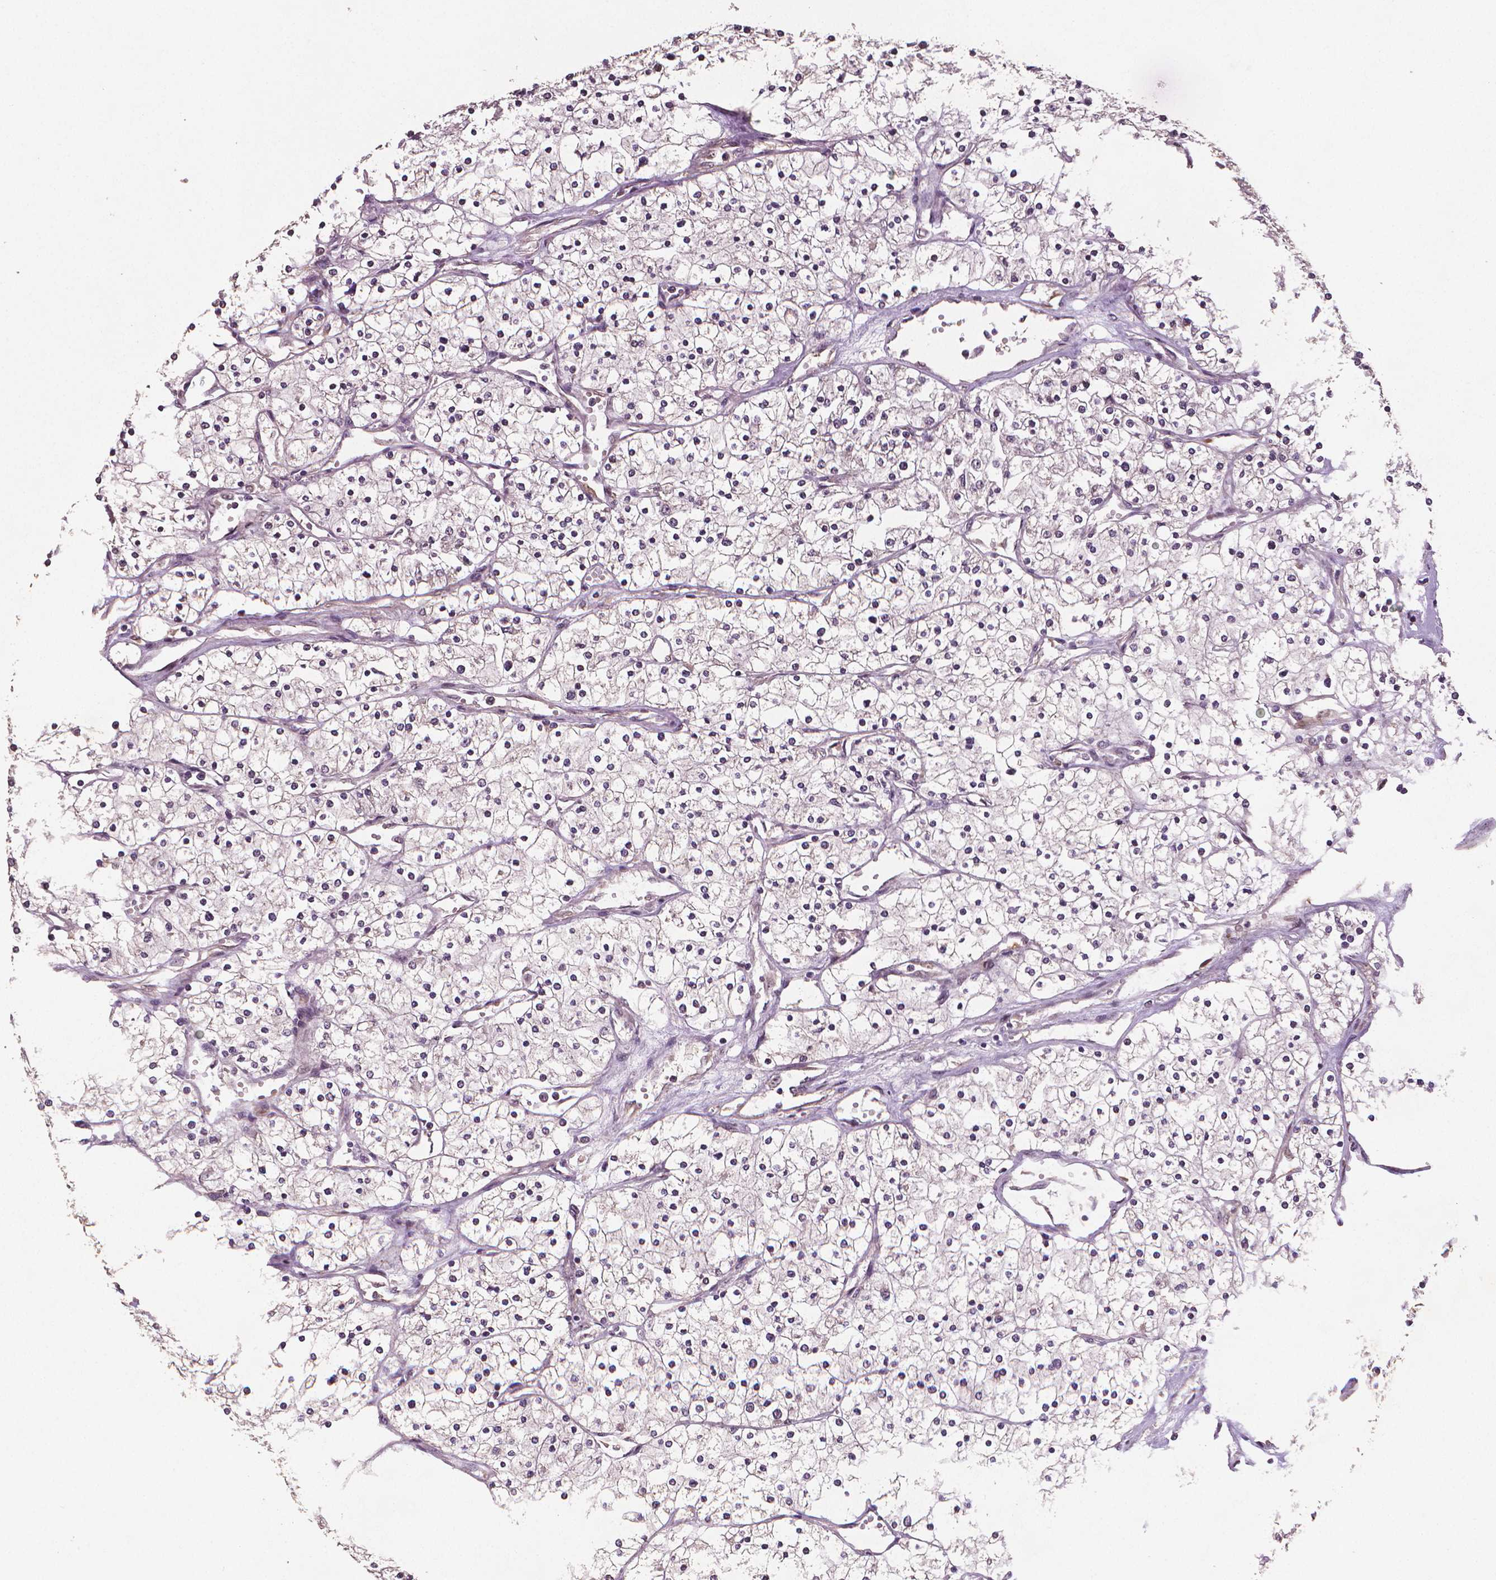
{"staining": {"intensity": "negative", "quantity": "none", "location": "none"}, "tissue": "renal cancer", "cell_type": "Tumor cells", "image_type": "cancer", "snomed": [{"axis": "morphology", "description": "Adenocarcinoma, NOS"}, {"axis": "topography", "description": "Kidney"}], "caption": "An image of human renal cancer is negative for staining in tumor cells. (DAB (3,3'-diaminobenzidine) immunohistochemistry (IHC) with hematoxylin counter stain).", "gene": "STAT3", "patient": {"sex": "male", "age": 80}}